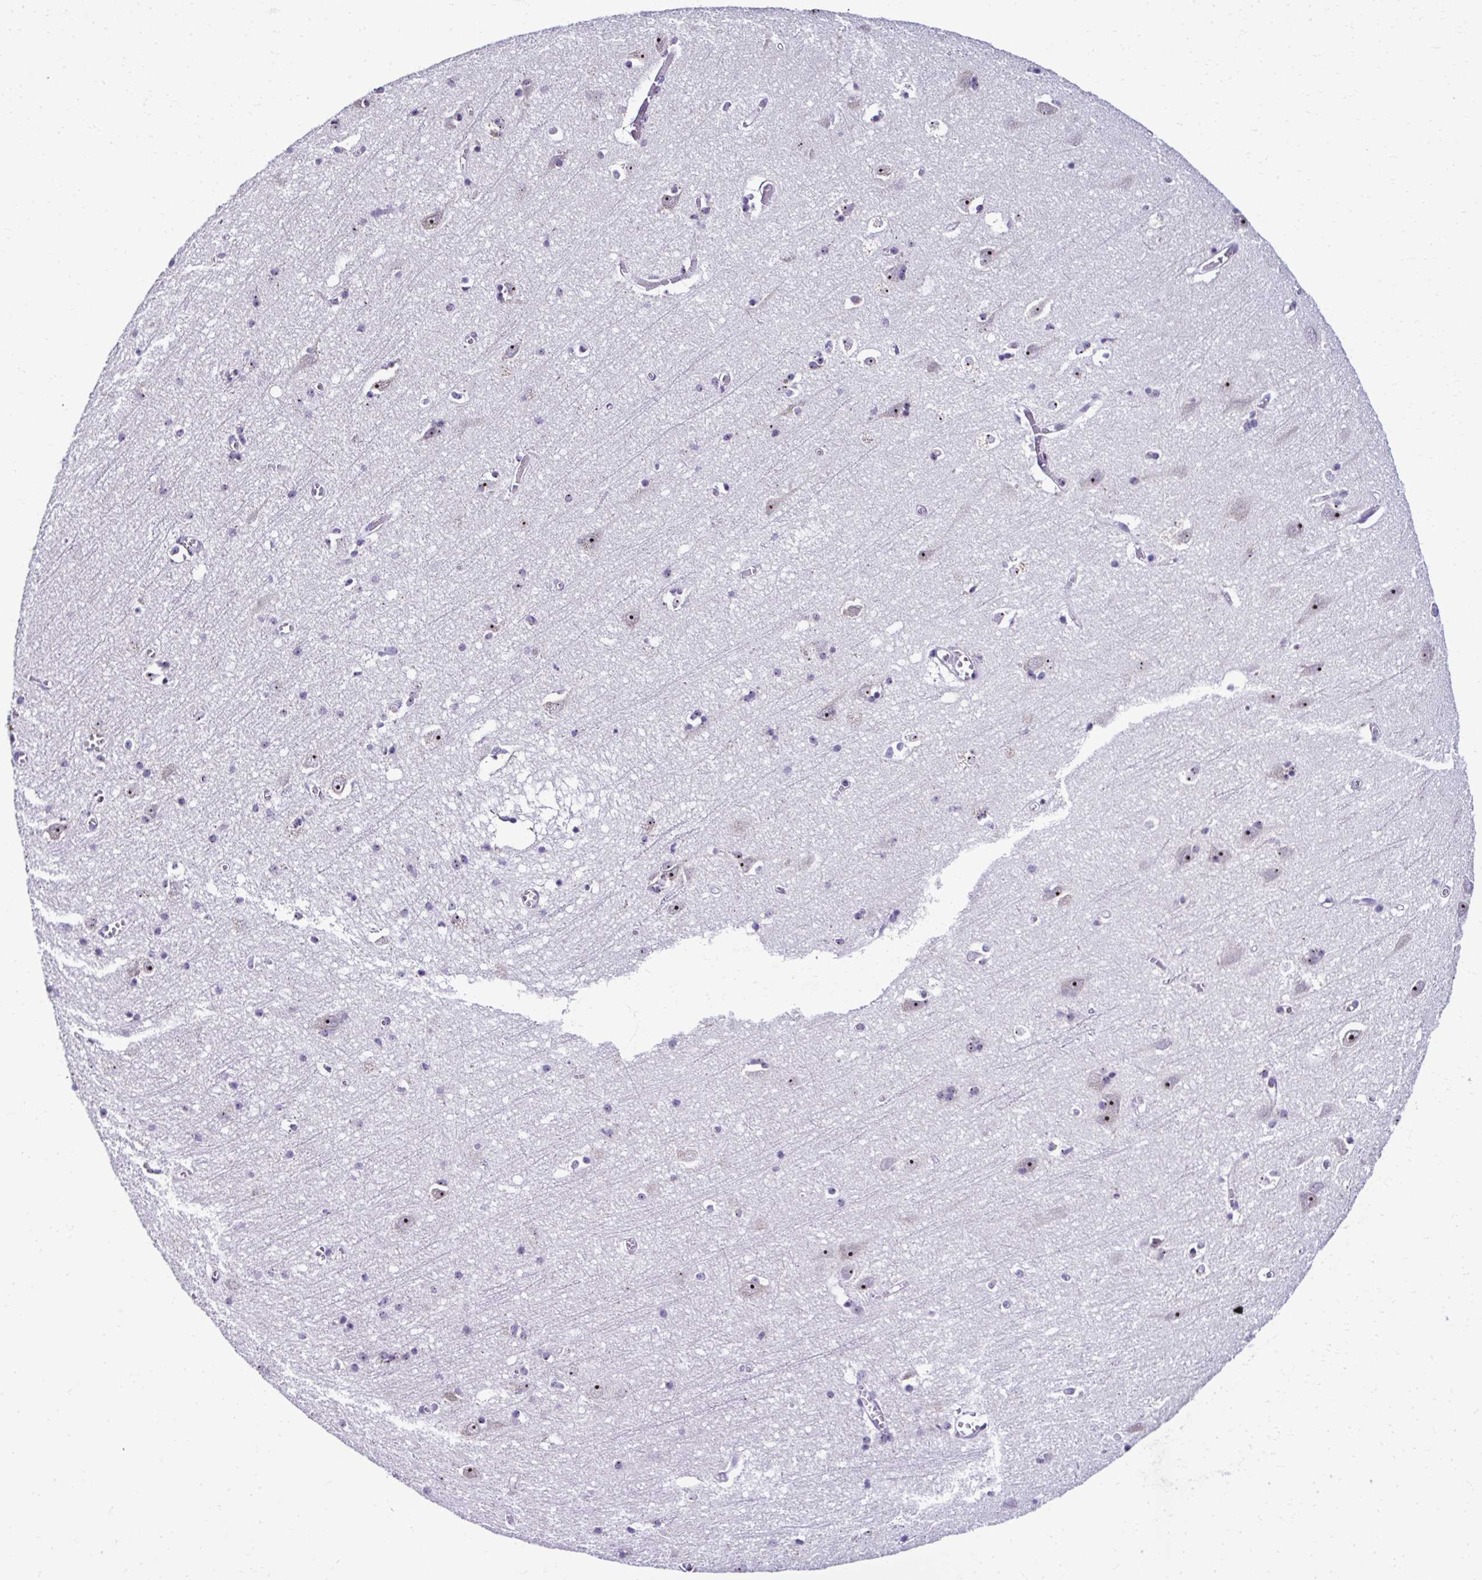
{"staining": {"intensity": "negative", "quantity": "none", "location": "none"}, "tissue": "cerebral cortex", "cell_type": "Endothelial cells", "image_type": "normal", "snomed": [{"axis": "morphology", "description": "Normal tissue, NOS"}, {"axis": "topography", "description": "Cerebral cortex"}], "caption": "Endothelial cells are negative for protein expression in unremarkable human cerebral cortex.", "gene": "CEP72", "patient": {"sex": "male", "age": 70}}